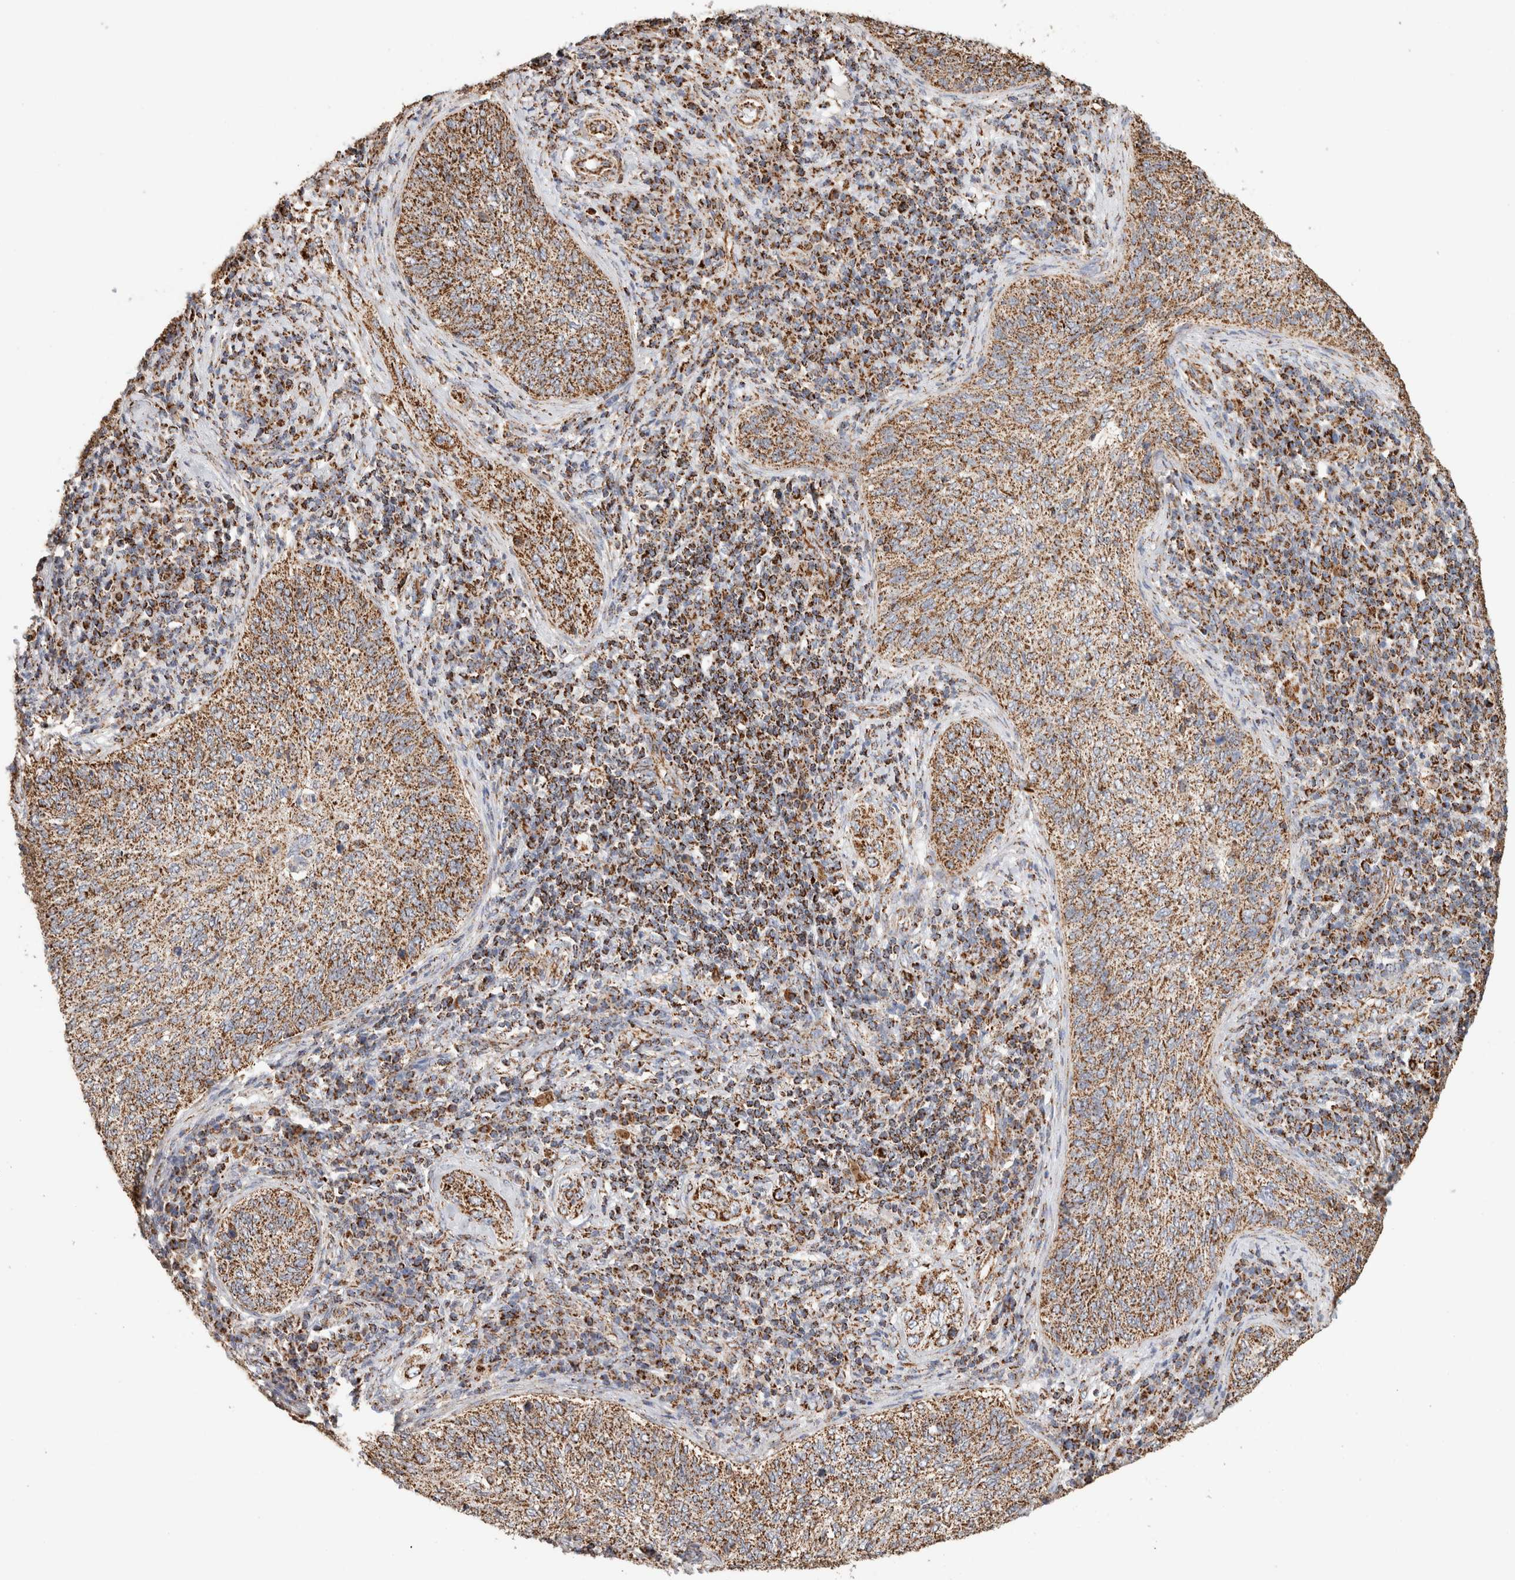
{"staining": {"intensity": "moderate", "quantity": ">75%", "location": "cytoplasmic/membranous"}, "tissue": "cervical cancer", "cell_type": "Tumor cells", "image_type": "cancer", "snomed": [{"axis": "morphology", "description": "Squamous cell carcinoma, NOS"}, {"axis": "topography", "description": "Cervix"}], "caption": "A medium amount of moderate cytoplasmic/membranous expression is identified in approximately >75% of tumor cells in cervical squamous cell carcinoma tissue.", "gene": "C1QBP", "patient": {"sex": "female", "age": 30}}